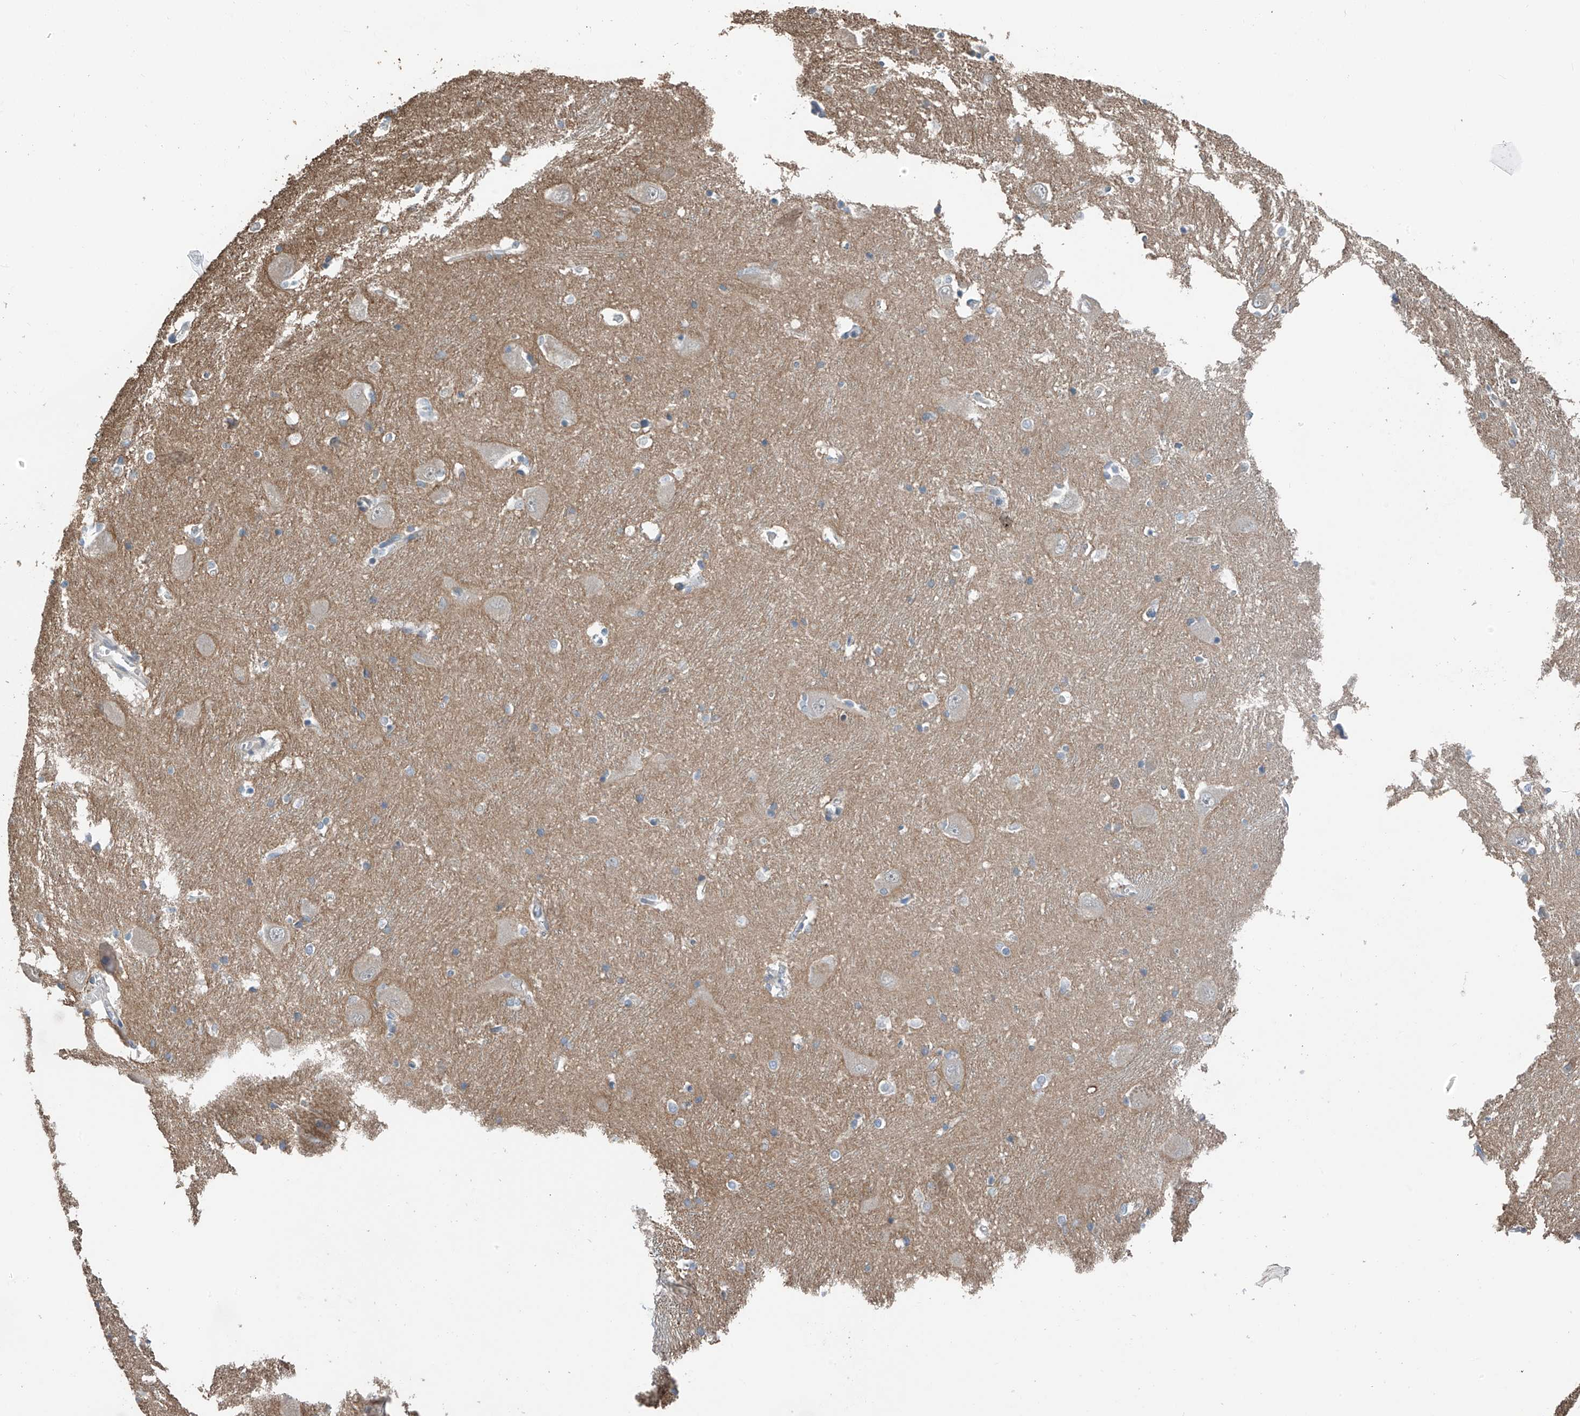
{"staining": {"intensity": "weak", "quantity": "<25%", "location": "cytoplasmic/membranous"}, "tissue": "caudate", "cell_type": "Glial cells", "image_type": "normal", "snomed": [{"axis": "morphology", "description": "Normal tissue, NOS"}, {"axis": "topography", "description": "Lateral ventricle wall"}], "caption": "An image of human caudate is negative for staining in glial cells.", "gene": "RPAIN", "patient": {"sex": "male", "age": 37}}